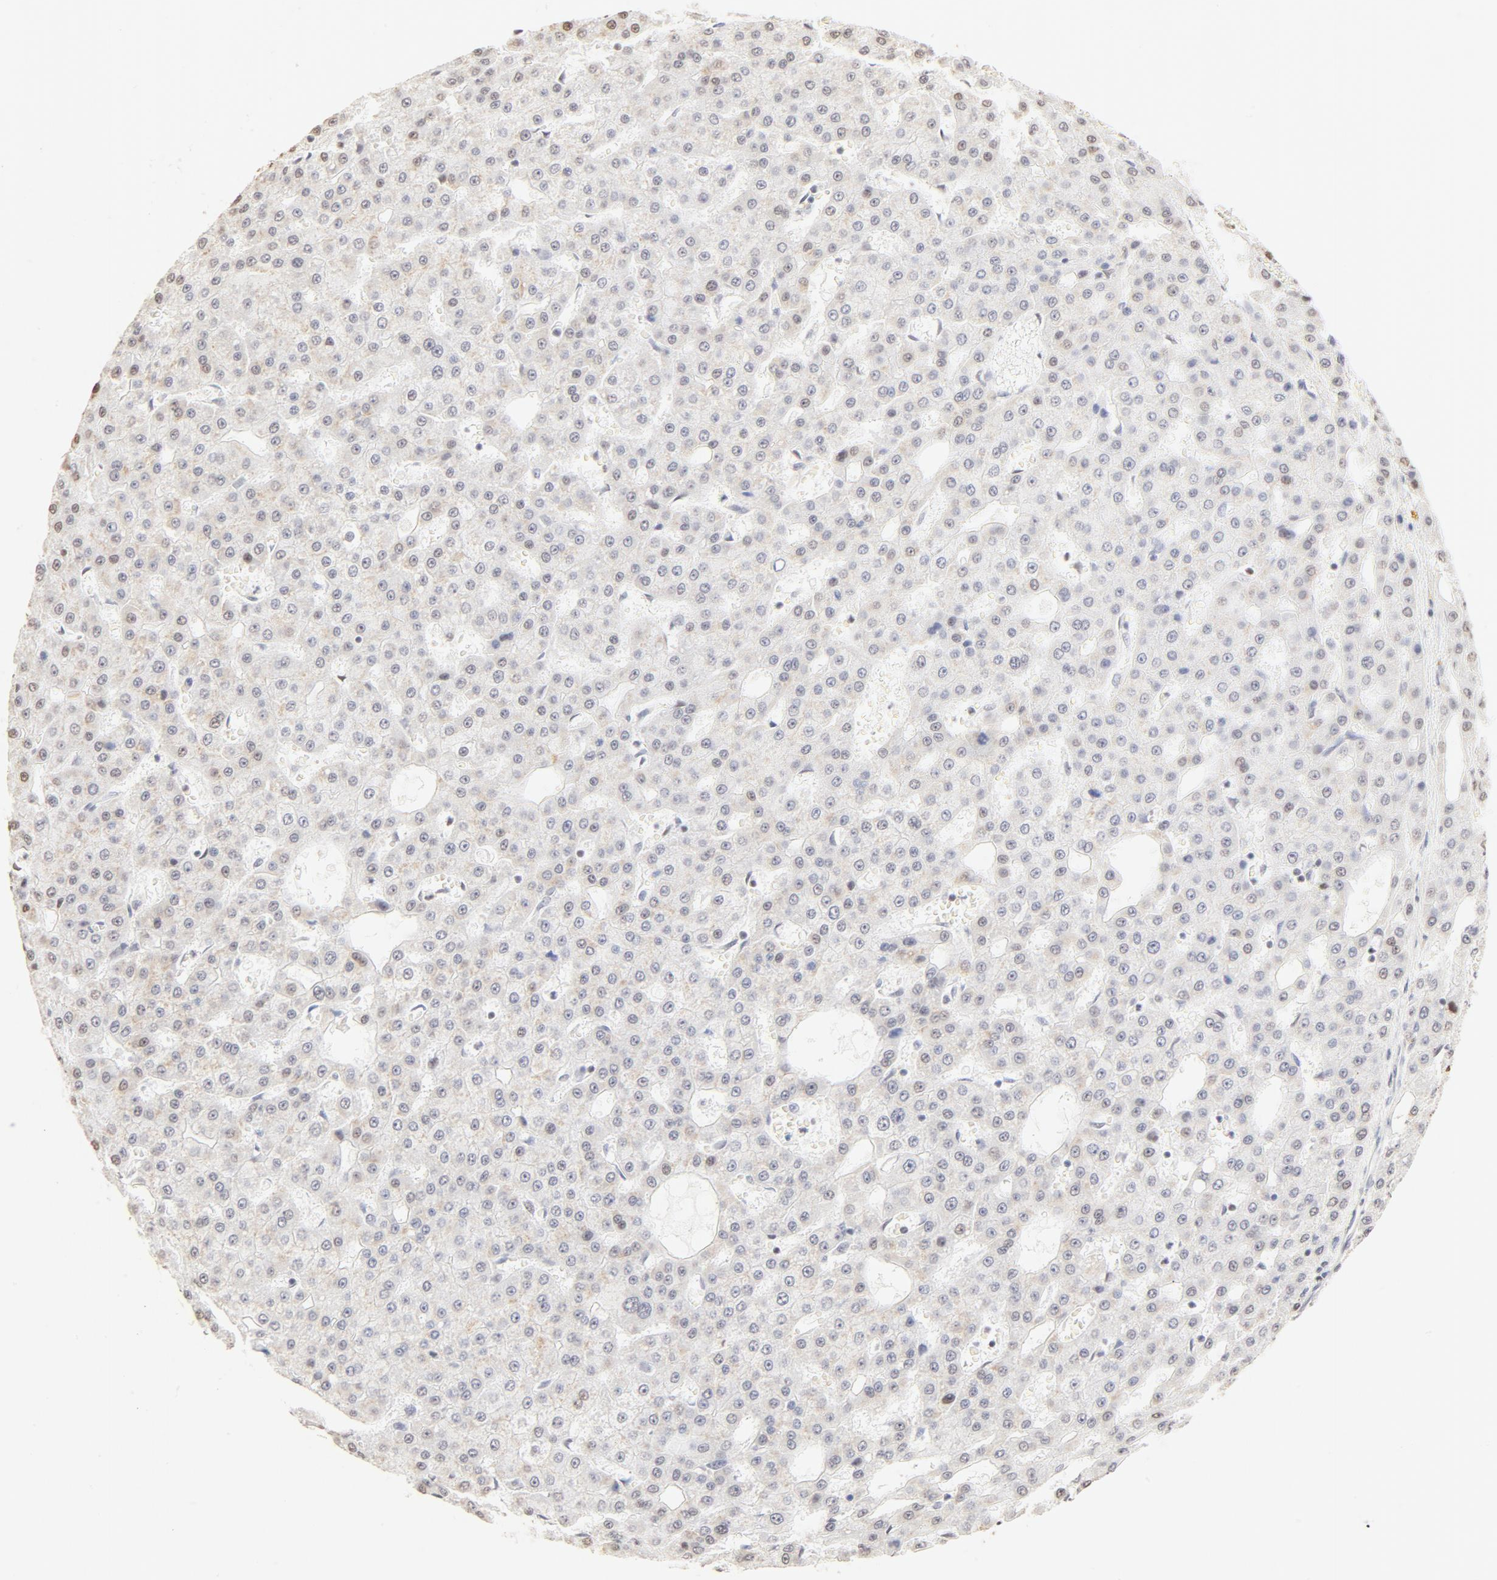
{"staining": {"intensity": "weak", "quantity": "25%-75%", "location": "cytoplasmic/membranous,nuclear"}, "tissue": "liver cancer", "cell_type": "Tumor cells", "image_type": "cancer", "snomed": [{"axis": "morphology", "description": "Carcinoma, Hepatocellular, NOS"}, {"axis": "topography", "description": "Liver"}], "caption": "A histopathology image of liver cancer stained for a protein exhibits weak cytoplasmic/membranous and nuclear brown staining in tumor cells. (DAB IHC with brightfield microscopy, high magnification).", "gene": "ZNF540", "patient": {"sex": "male", "age": 47}}